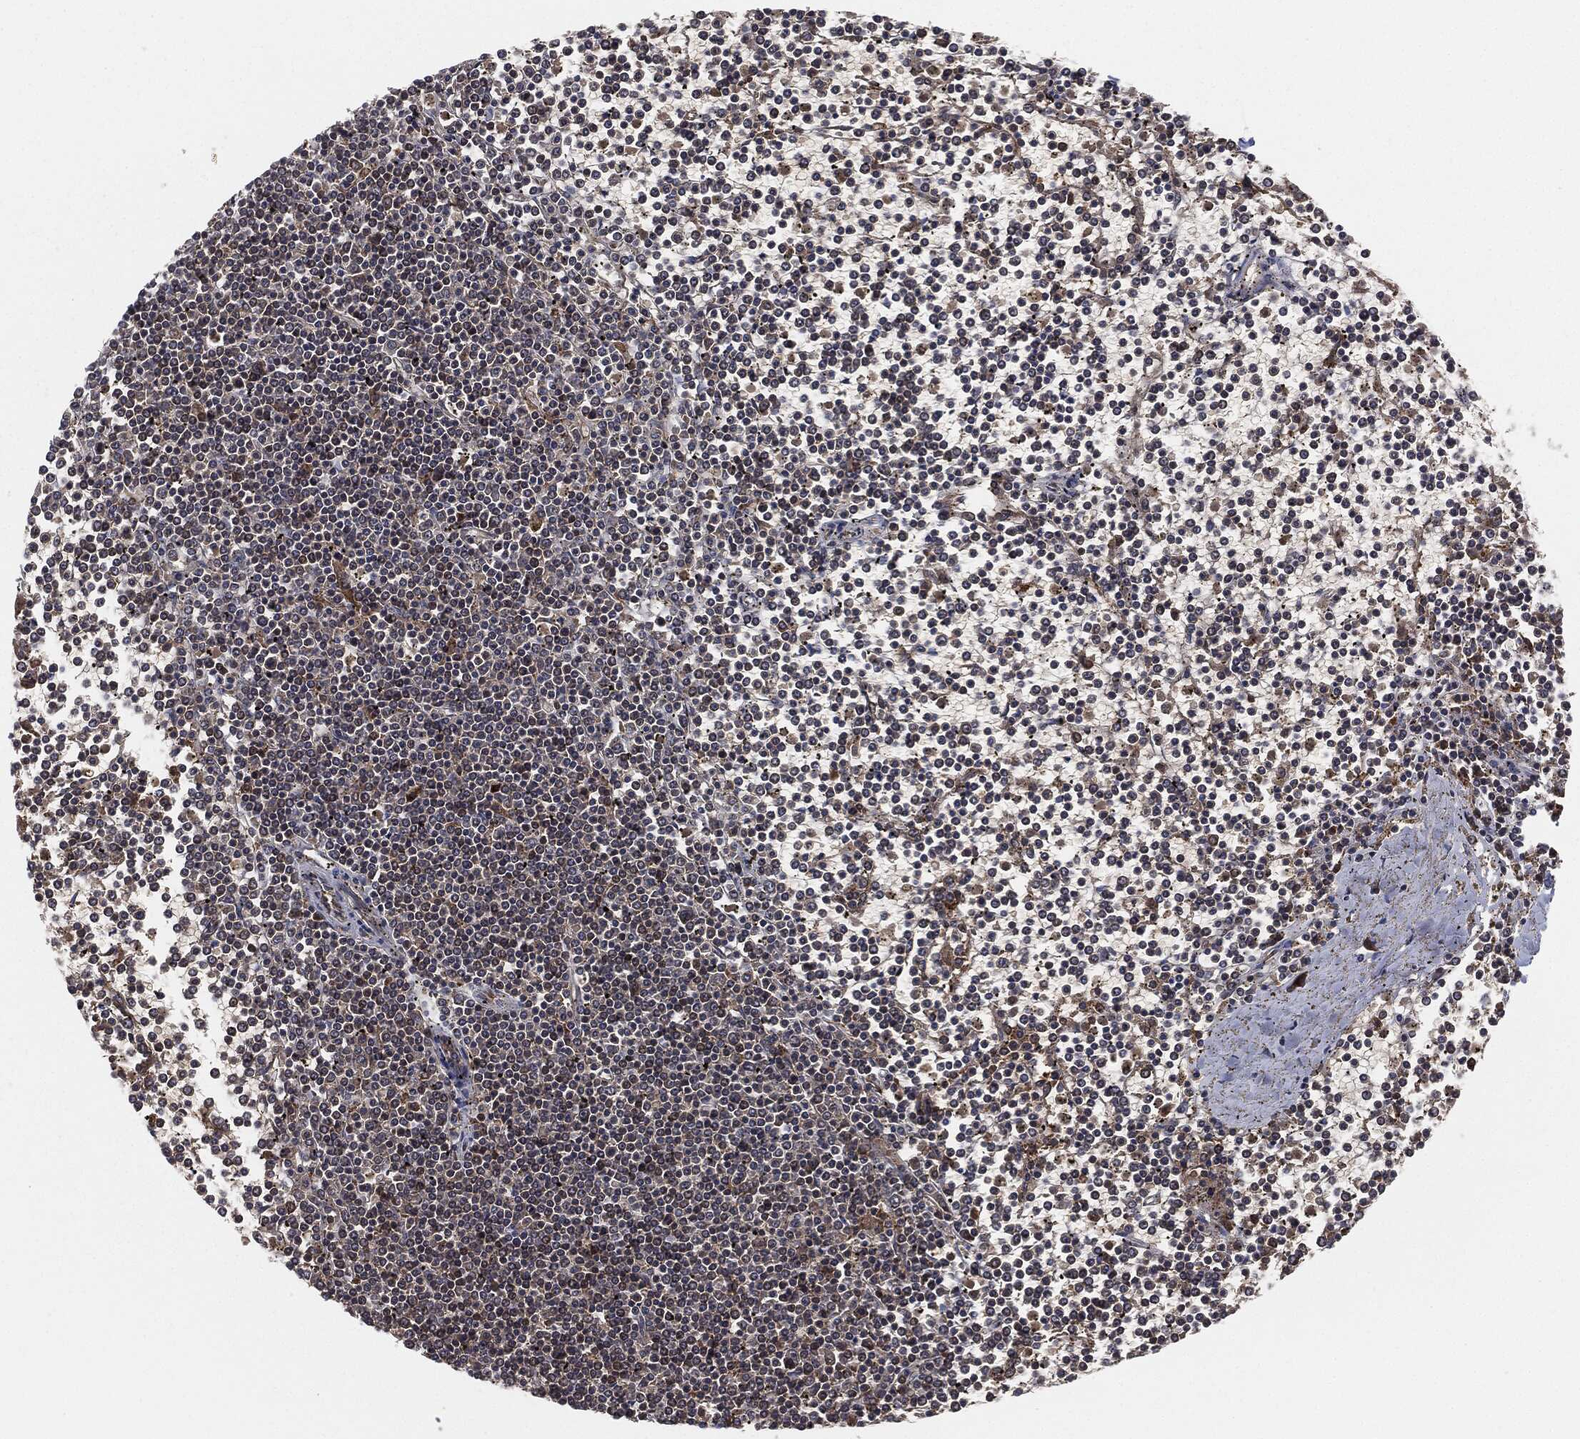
{"staining": {"intensity": "negative", "quantity": "none", "location": "none"}, "tissue": "lymphoma", "cell_type": "Tumor cells", "image_type": "cancer", "snomed": [{"axis": "morphology", "description": "Malignant lymphoma, non-Hodgkin's type, Low grade"}, {"axis": "topography", "description": "Spleen"}], "caption": "Protein analysis of low-grade malignant lymphoma, non-Hodgkin's type displays no significant expression in tumor cells.", "gene": "CAPRIN2", "patient": {"sex": "female", "age": 19}}